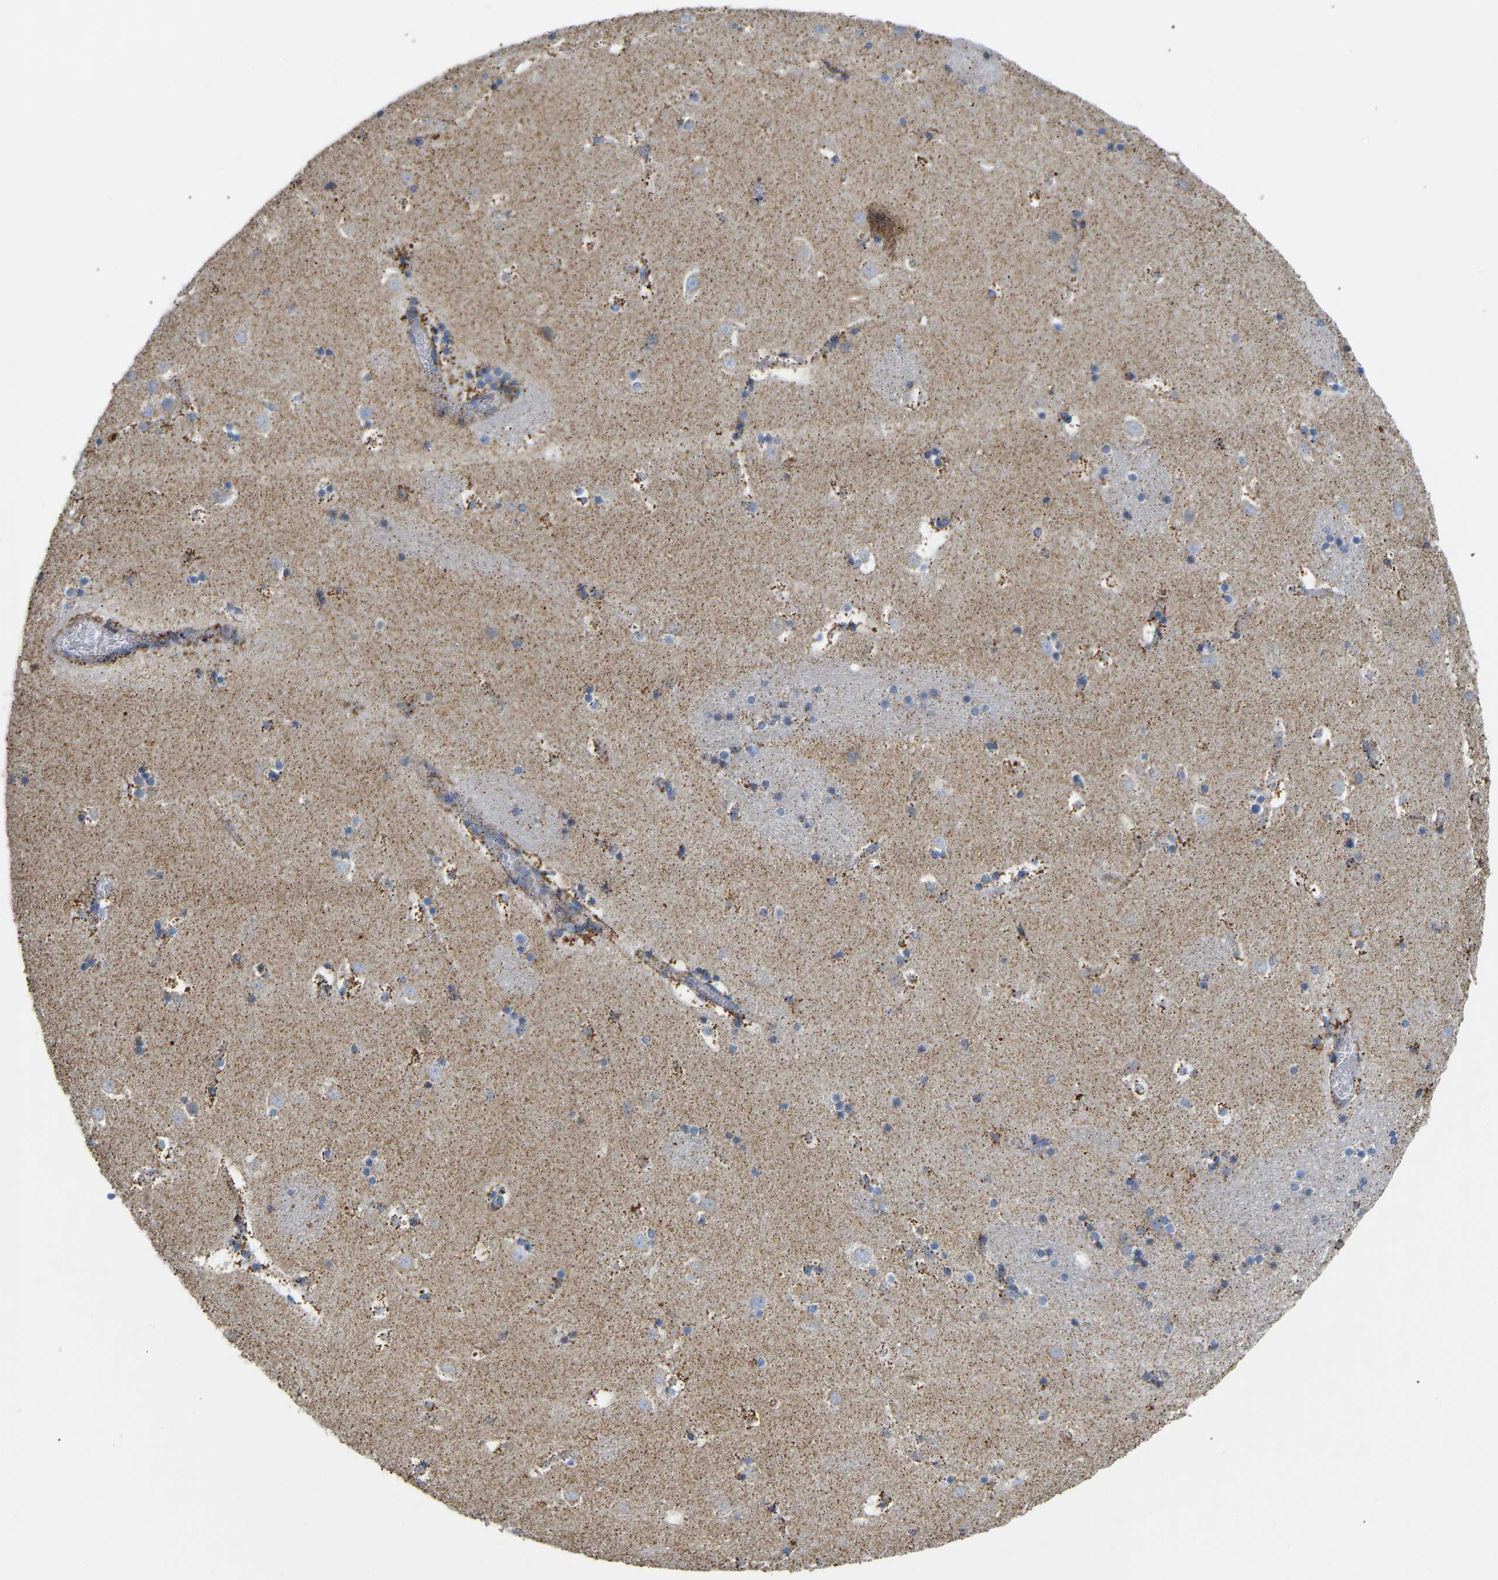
{"staining": {"intensity": "strong", "quantity": "<25%", "location": "cytoplasmic/membranous"}, "tissue": "caudate", "cell_type": "Glial cells", "image_type": "normal", "snomed": [{"axis": "morphology", "description": "Normal tissue, NOS"}, {"axis": "topography", "description": "Lateral ventricle wall"}], "caption": "IHC image of unremarkable caudate stained for a protein (brown), which exhibits medium levels of strong cytoplasmic/membranous expression in about <25% of glial cells.", "gene": "HIBADH", "patient": {"sex": "male", "age": 45}}